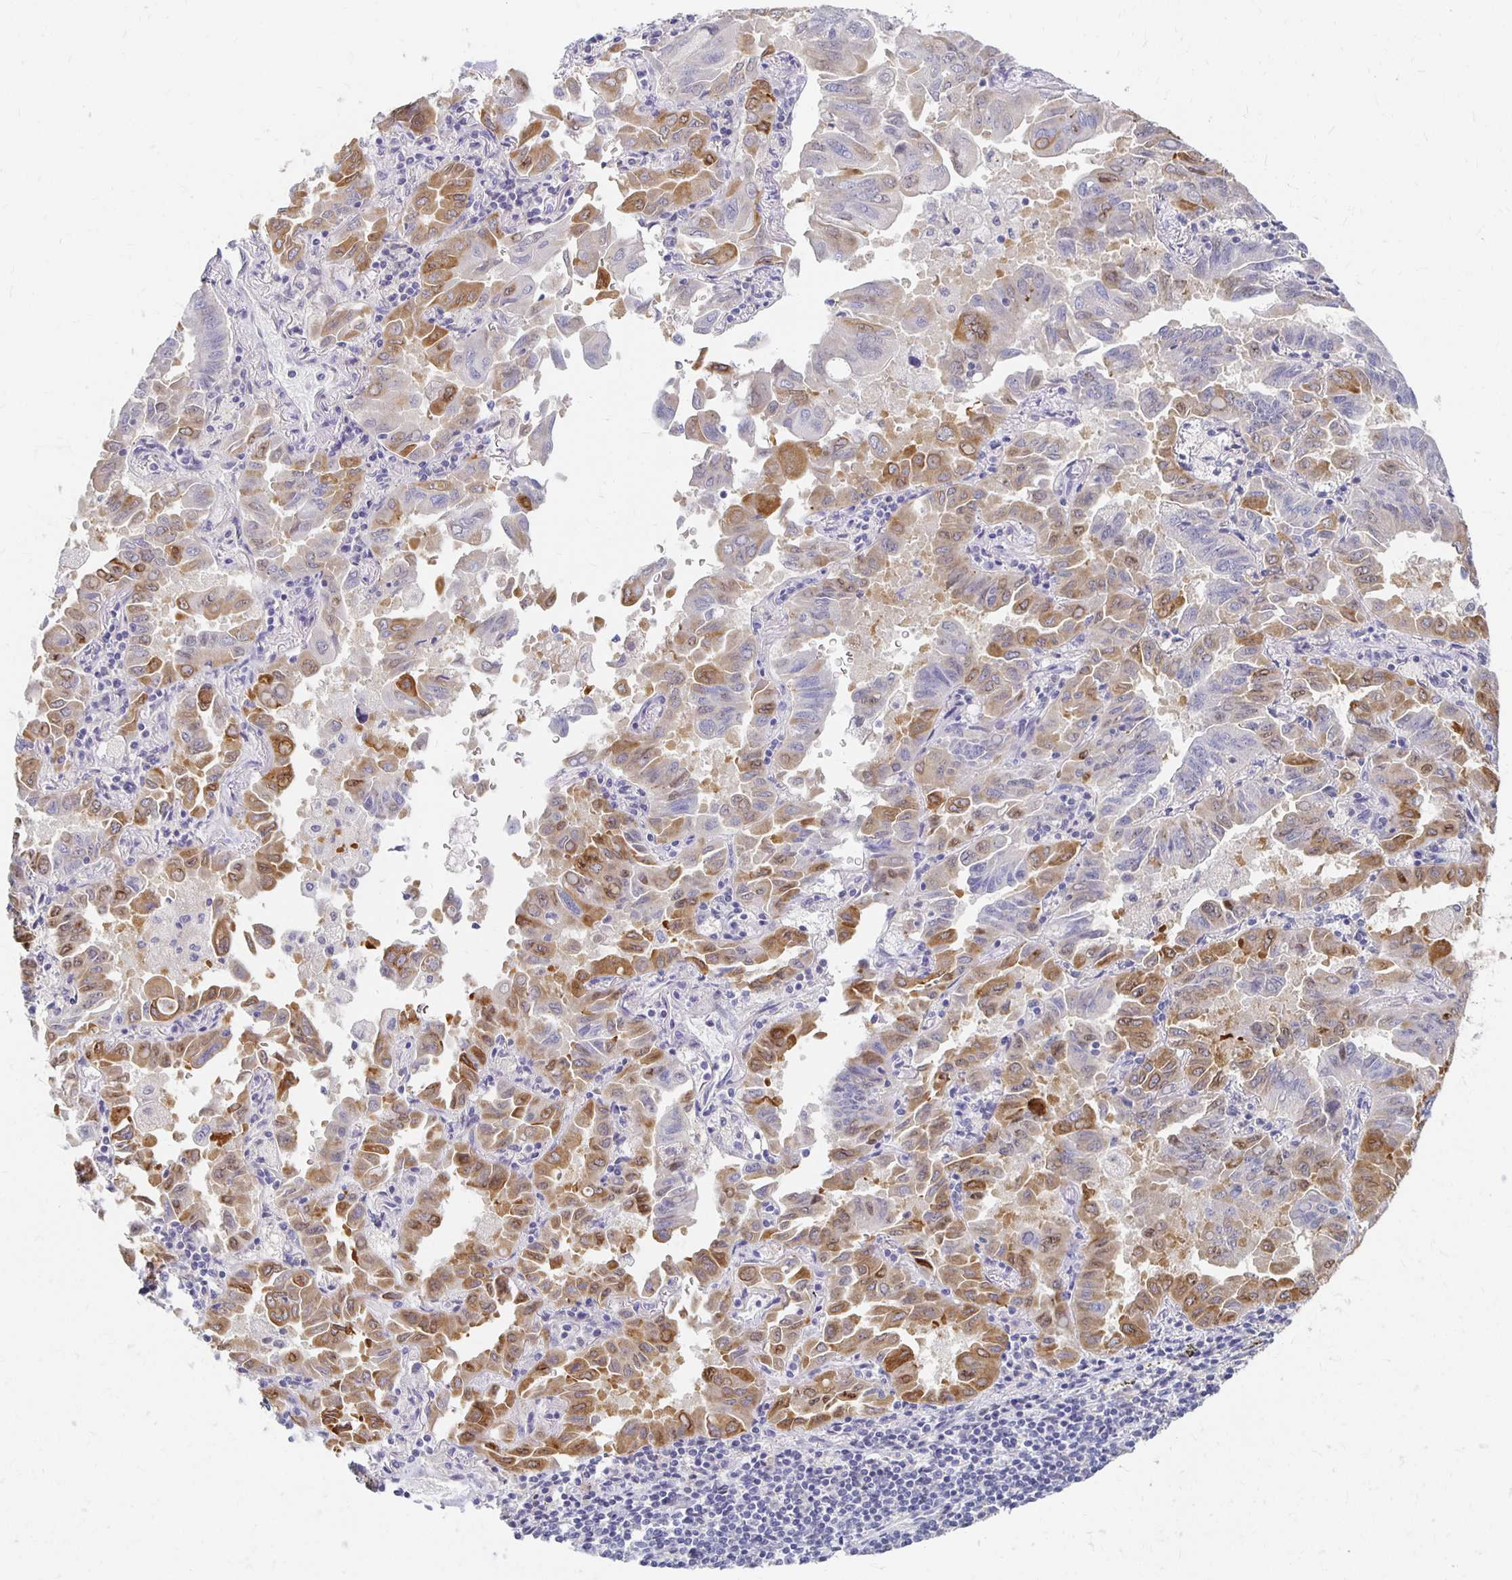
{"staining": {"intensity": "moderate", "quantity": ">75%", "location": "cytoplasmic/membranous"}, "tissue": "lung cancer", "cell_type": "Tumor cells", "image_type": "cancer", "snomed": [{"axis": "morphology", "description": "Adenocarcinoma, NOS"}, {"axis": "topography", "description": "Lung"}], "caption": "Immunohistochemical staining of human lung cancer shows moderate cytoplasmic/membranous protein expression in approximately >75% of tumor cells.", "gene": "FKRP", "patient": {"sex": "male", "age": 64}}